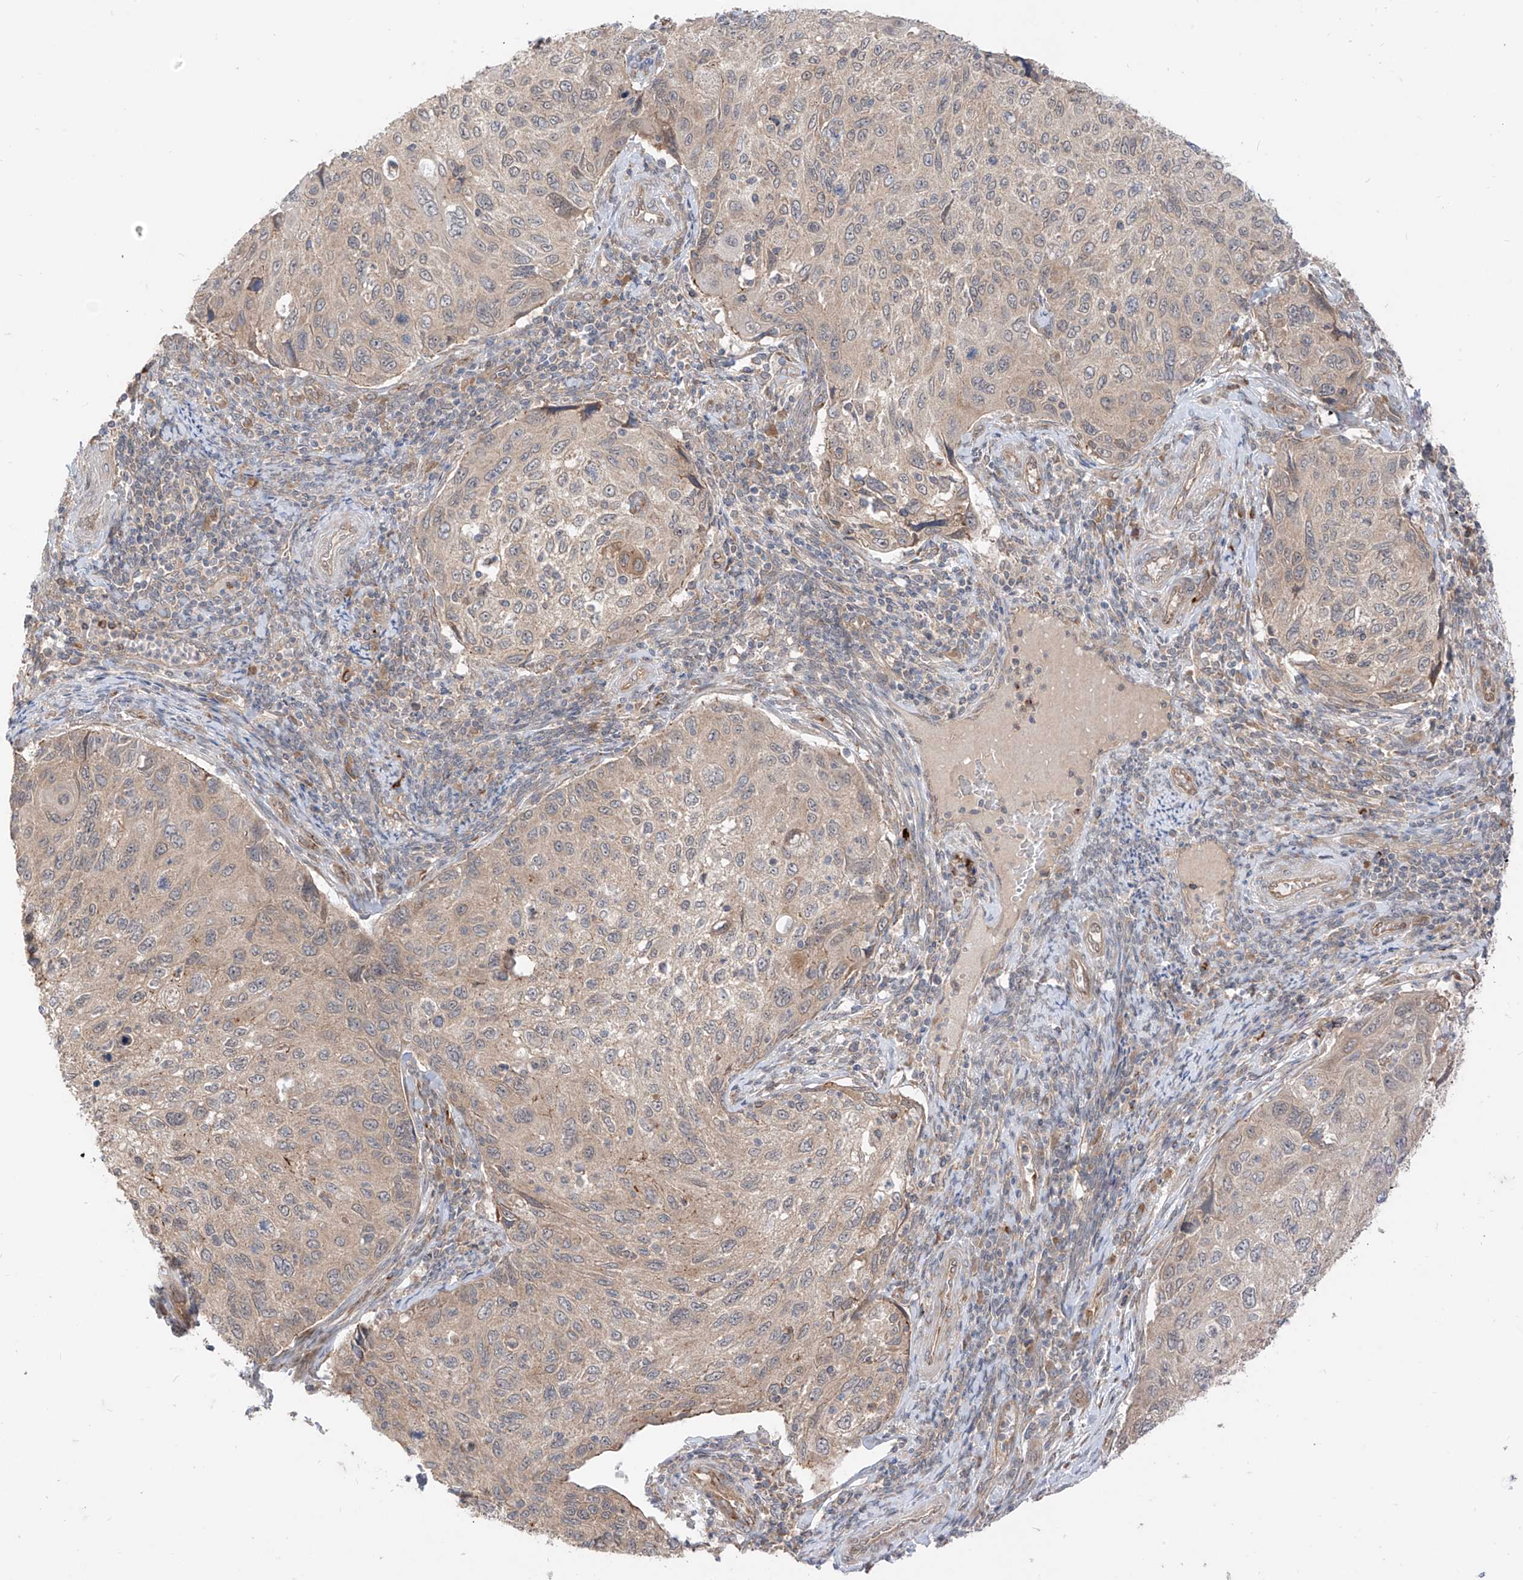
{"staining": {"intensity": "weak", "quantity": "25%-75%", "location": "cytoplasmic/membranous"}, "tissue": "cervical cancer", "cell_type": "Tumor cells", "image_type": "cancer", "snomed": [{"axis": "morphology", "description": "Squamous cell carcinoma, NOS"}, {"axis": "topography", "description": "Cervix"}], "caption": "Immunohistochemical staining of cervical cancer demonstrates low levels of weak cytoplasmic/membranous positivity in approximately 25%-75% of tumor cells. The protein is shown in brown color, while the nuclei are stained blue.", "gene": "MTUS2", "patient": {"sex": "female", "age": 70}}